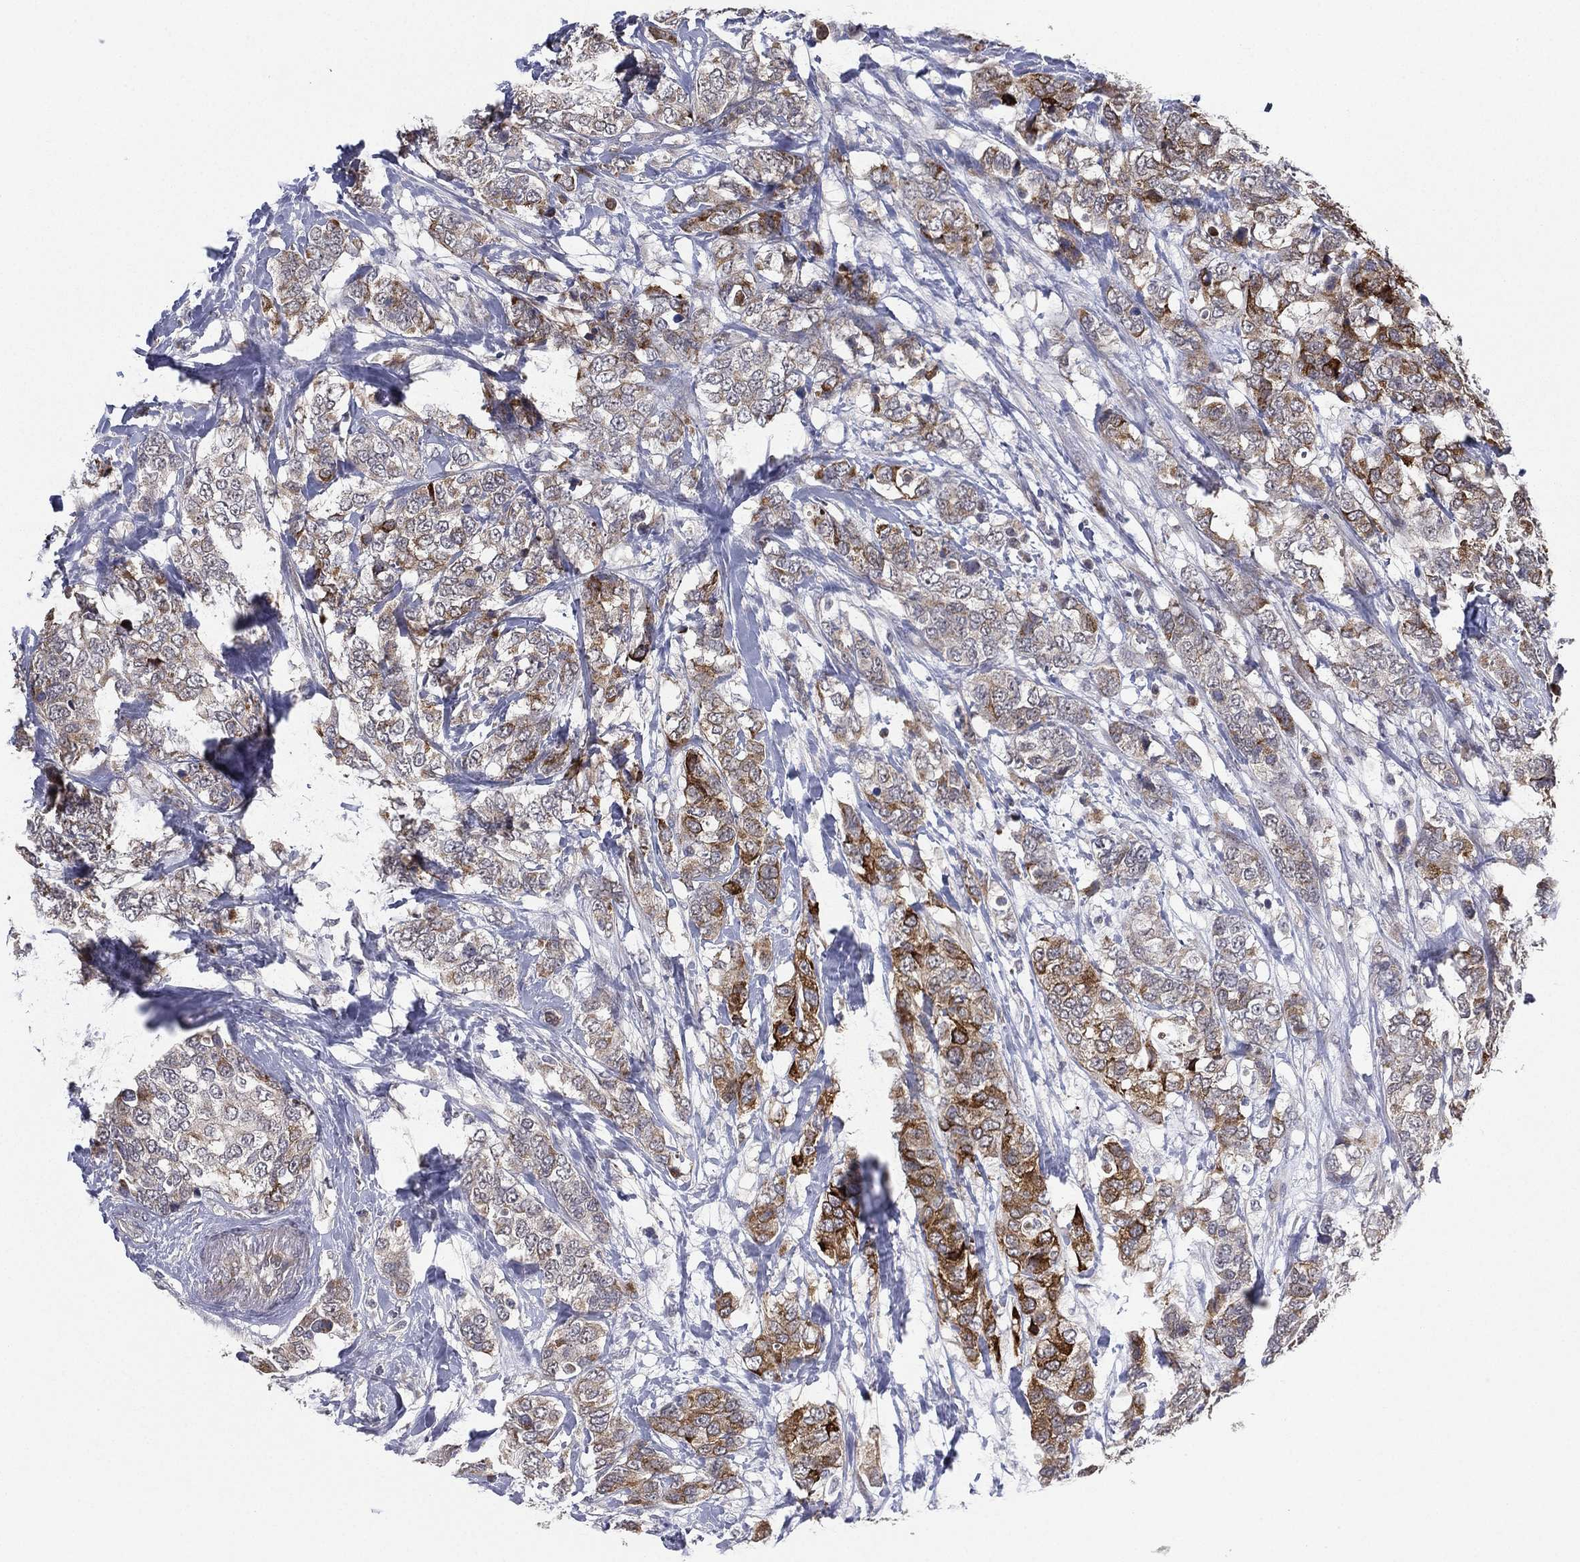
{"staining": {"intensity": "strong", "quantity": "<25%", "location": "cytoplasmic/membranous"}, "tissue": "breast cancer", "cell_type": "Tumor cells", "image_type": "cancer", "snomed": [{"axis": "morphology", "description": "Lobular carcinoma"}, {"axis": "topography", "description": "Breast"}], "caption": "Immunohistochemistry (IHC) staining of breast lobular carcinoma, which exhibits medium levels of strong cytoplasmic/membranous positivity in approximately <25% of tumor cells indicating strong cytoplasmic/membranous protein expression. The staining was performed using DAB (brown) for protein detection and nuclei were counterstained in hematoxylin (blue).", "gene": "KAT14", "patient": {"sex": "female", "age": 59}}